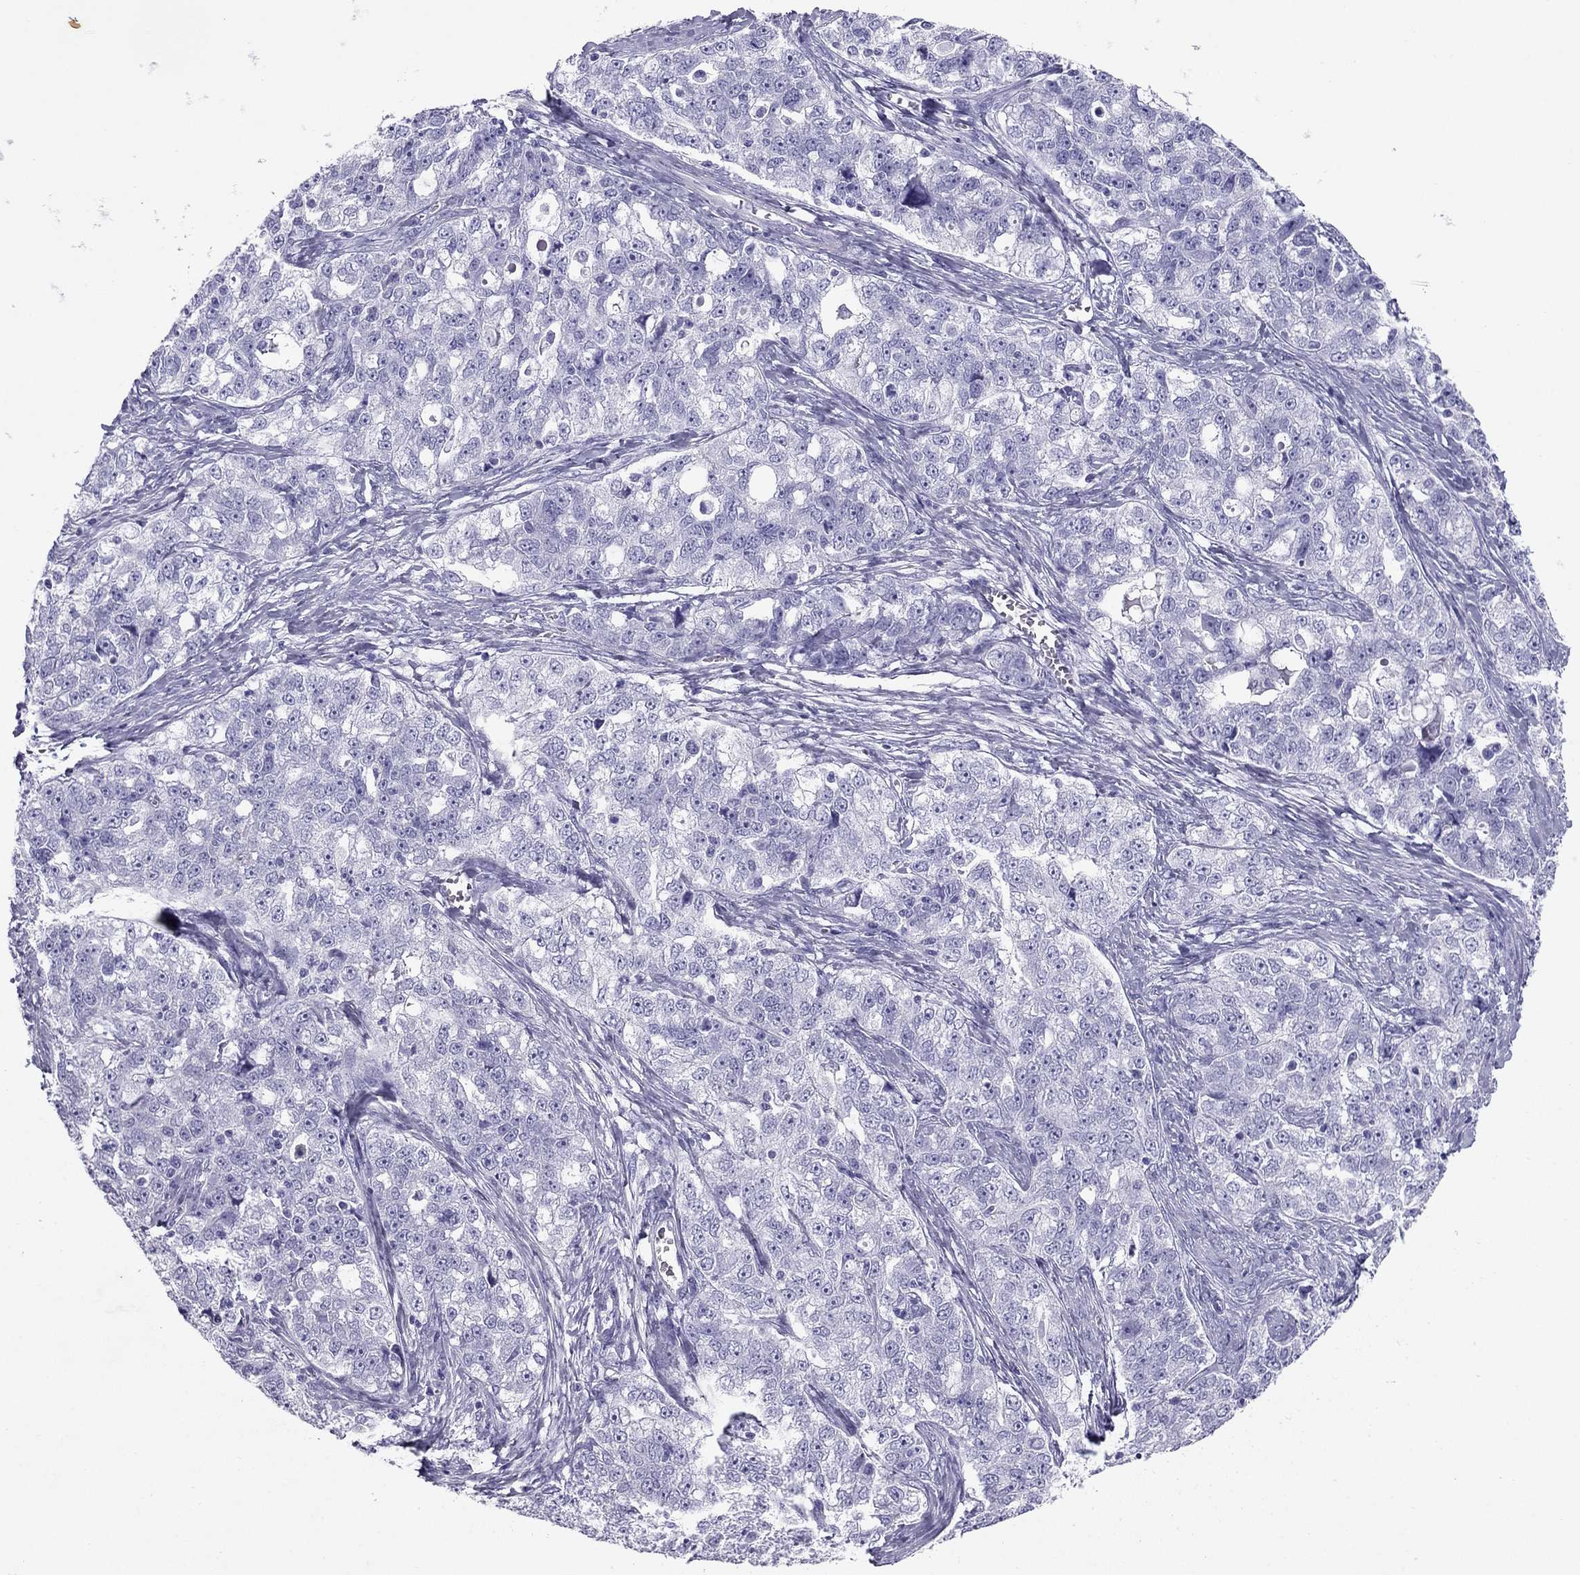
{"staining": {"intensity": "negative", "quantity": "none", "location": "none"}, "tissue": "ovarian cancer", "cell_type": "Tumor cells", "image_type": "cancer", "snomed": [{"axis": "morphology", "description": "Cystadenocarcinoma, serous, NOS"}, {"axis": "topography", "description": "Ovary"}], "caption": "Immunohistochemical staining of ovarian cancer (serous cystadenocarcinoma) displays no significant staining in tumor cells.", "gene": "PDE6A", "patient": {"sex": "female", "age": 51}}